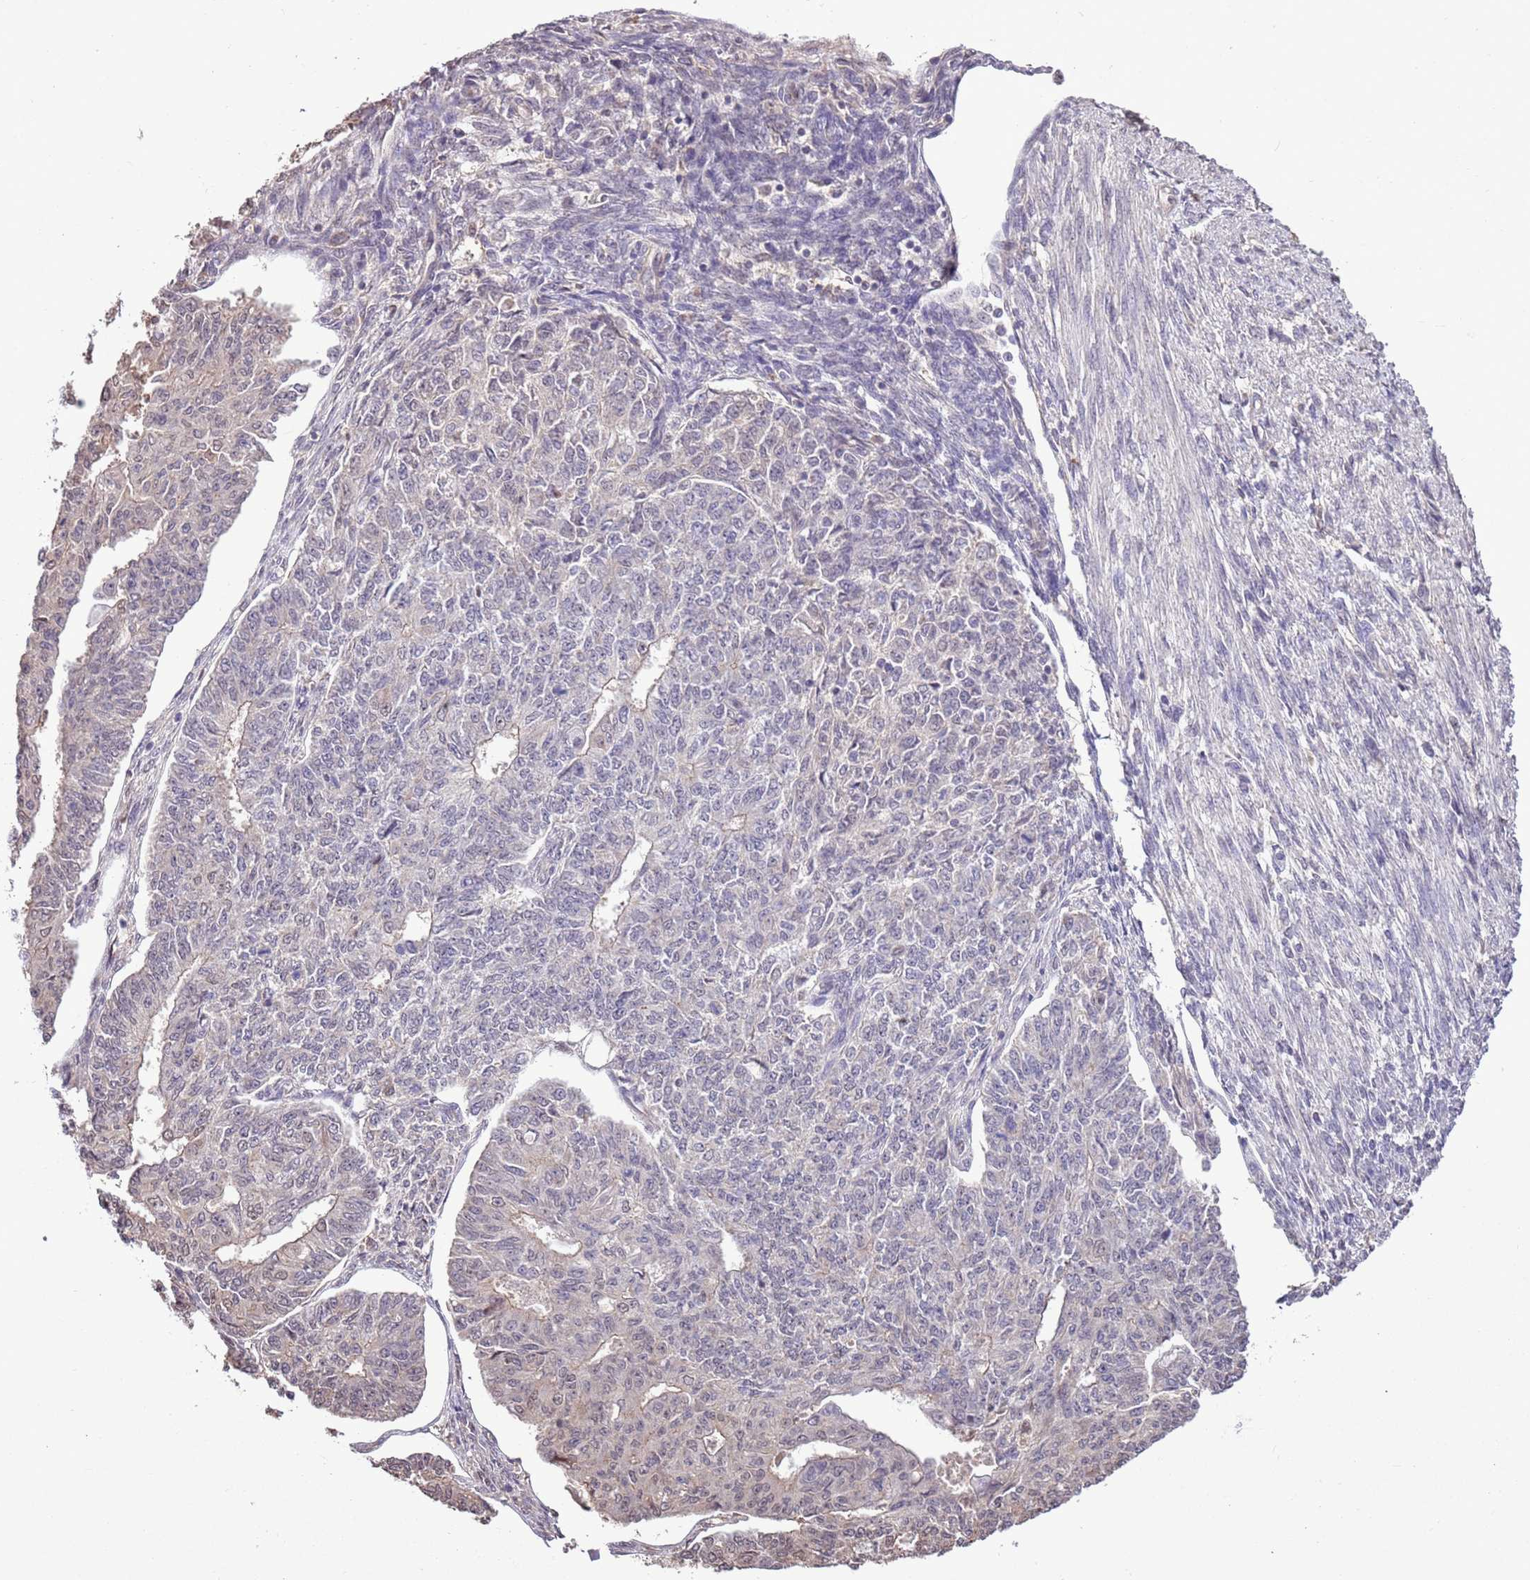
{"staining": {"intensity": "negative", "quantity": "none", "location": "none"}, "tissue": "endometrial cancer", "cell_type": "Tumor cells", "image_type": "cancer", "snomed": [{"axis": "morphology", "description": "Adenocarcinoma, NOS"}, {"axis": "topography", "description": "Endometrium"}], "caption": "Tumor cells are negative for protein expression in human endometrial cancer.", "gene": "BBS5", "patient": {"sex": "female", "age": 32}}